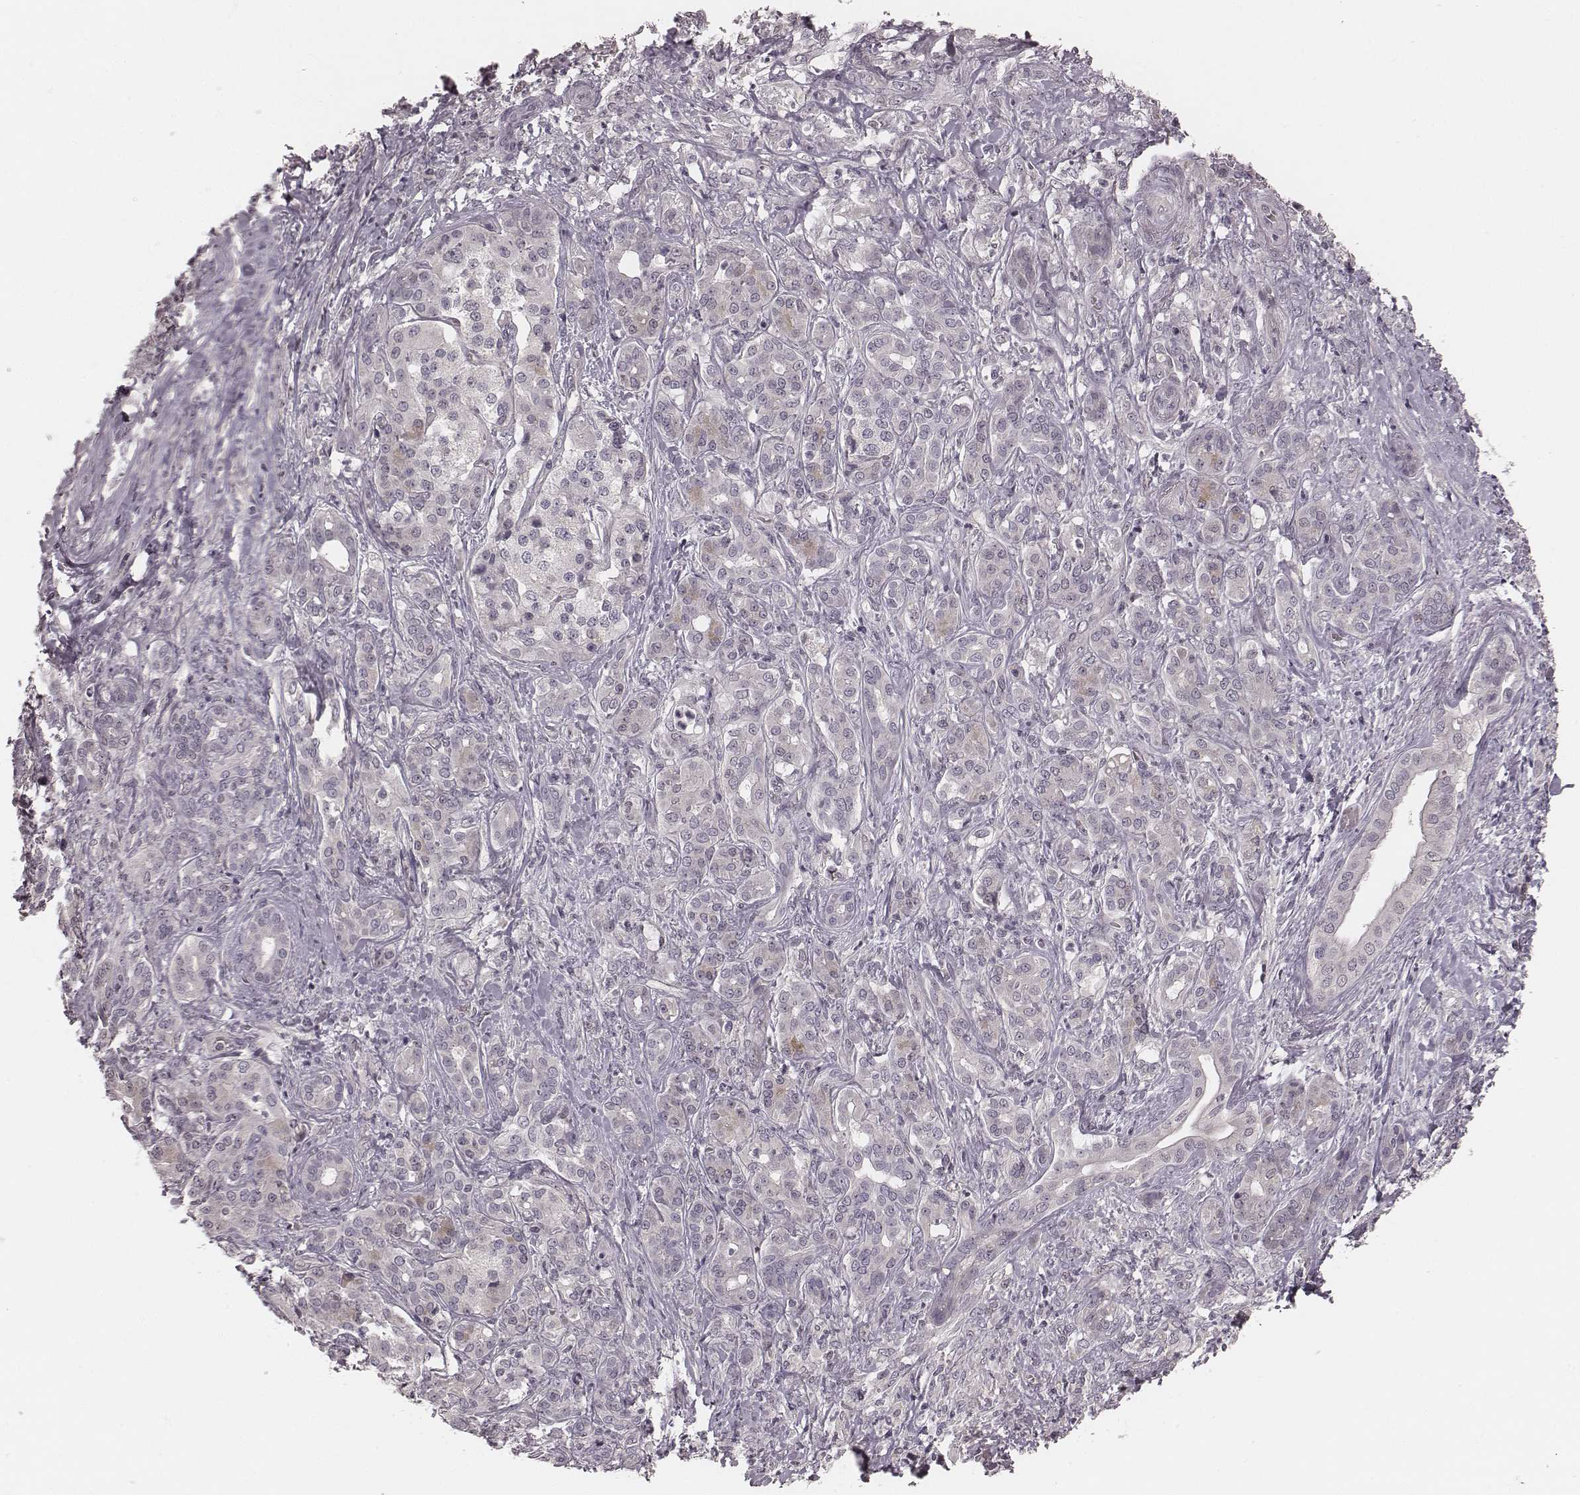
{"staining": {"intensity": "negative", "quantity": "none", "location": "none"}, "tissue": "pancreatic cancer", "cell_type": "Tumor cells", "image_type": "cancer", "snomed": [{"axis": "morphology", "description": "Normal tissue, NOS"}, {"axis": "morphology", "description": "Inflammation, NOS"}, {"axis": "morphology", "description": "Adenocarcinoma, NOS"}, {"axis": "topography", "description": "Pancreas"}], "caption": "IHC of human pancreatic cancer (adenocarcinoma) demonstrates no expression in tumor cells.", "gene": "IQCG", "patient": {"sex": "male", "age": 57}}